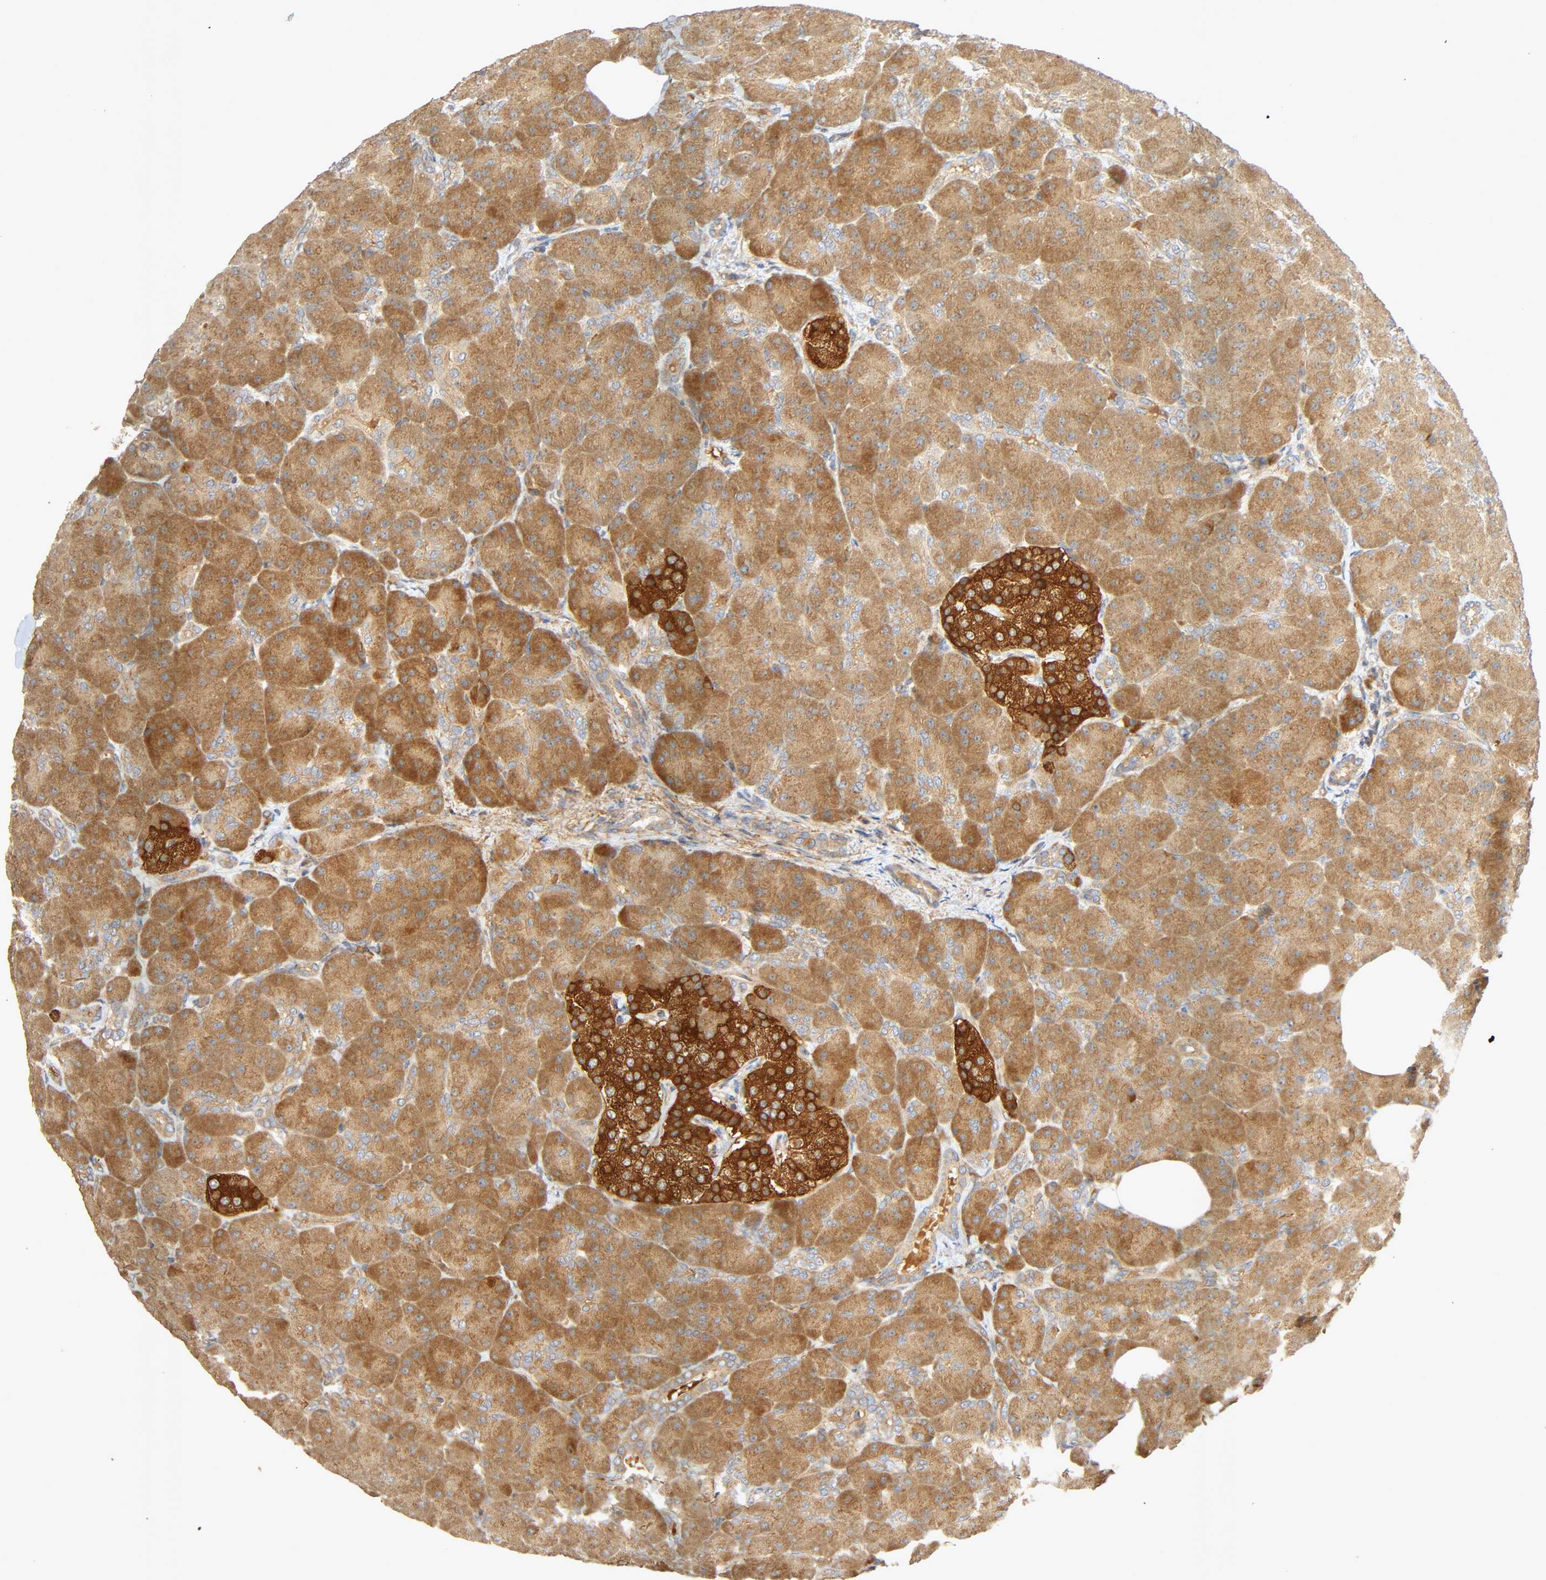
{"staining": {"intensity": "moderate", "quantity": ">75%", "location": "cytoplasmic/membranous"}, "tissue": "pancreas", "cell_type": "Exocrine glandular cells", "image_type": "normal", "snomed": [{"axis": "morphology", "description": "Normal tissue, NOS"}, {"axis": "topography", "description": "Pancreas"}], "caption": "The image shows immunohistochemical staining of benign pancreas. There is moderate cytoplasmic/membranous staining is appreciated in about >75% of exocrine glandular cells.", "gene": "SGSM1", "patient": {"sex": "male", "age": 66}}